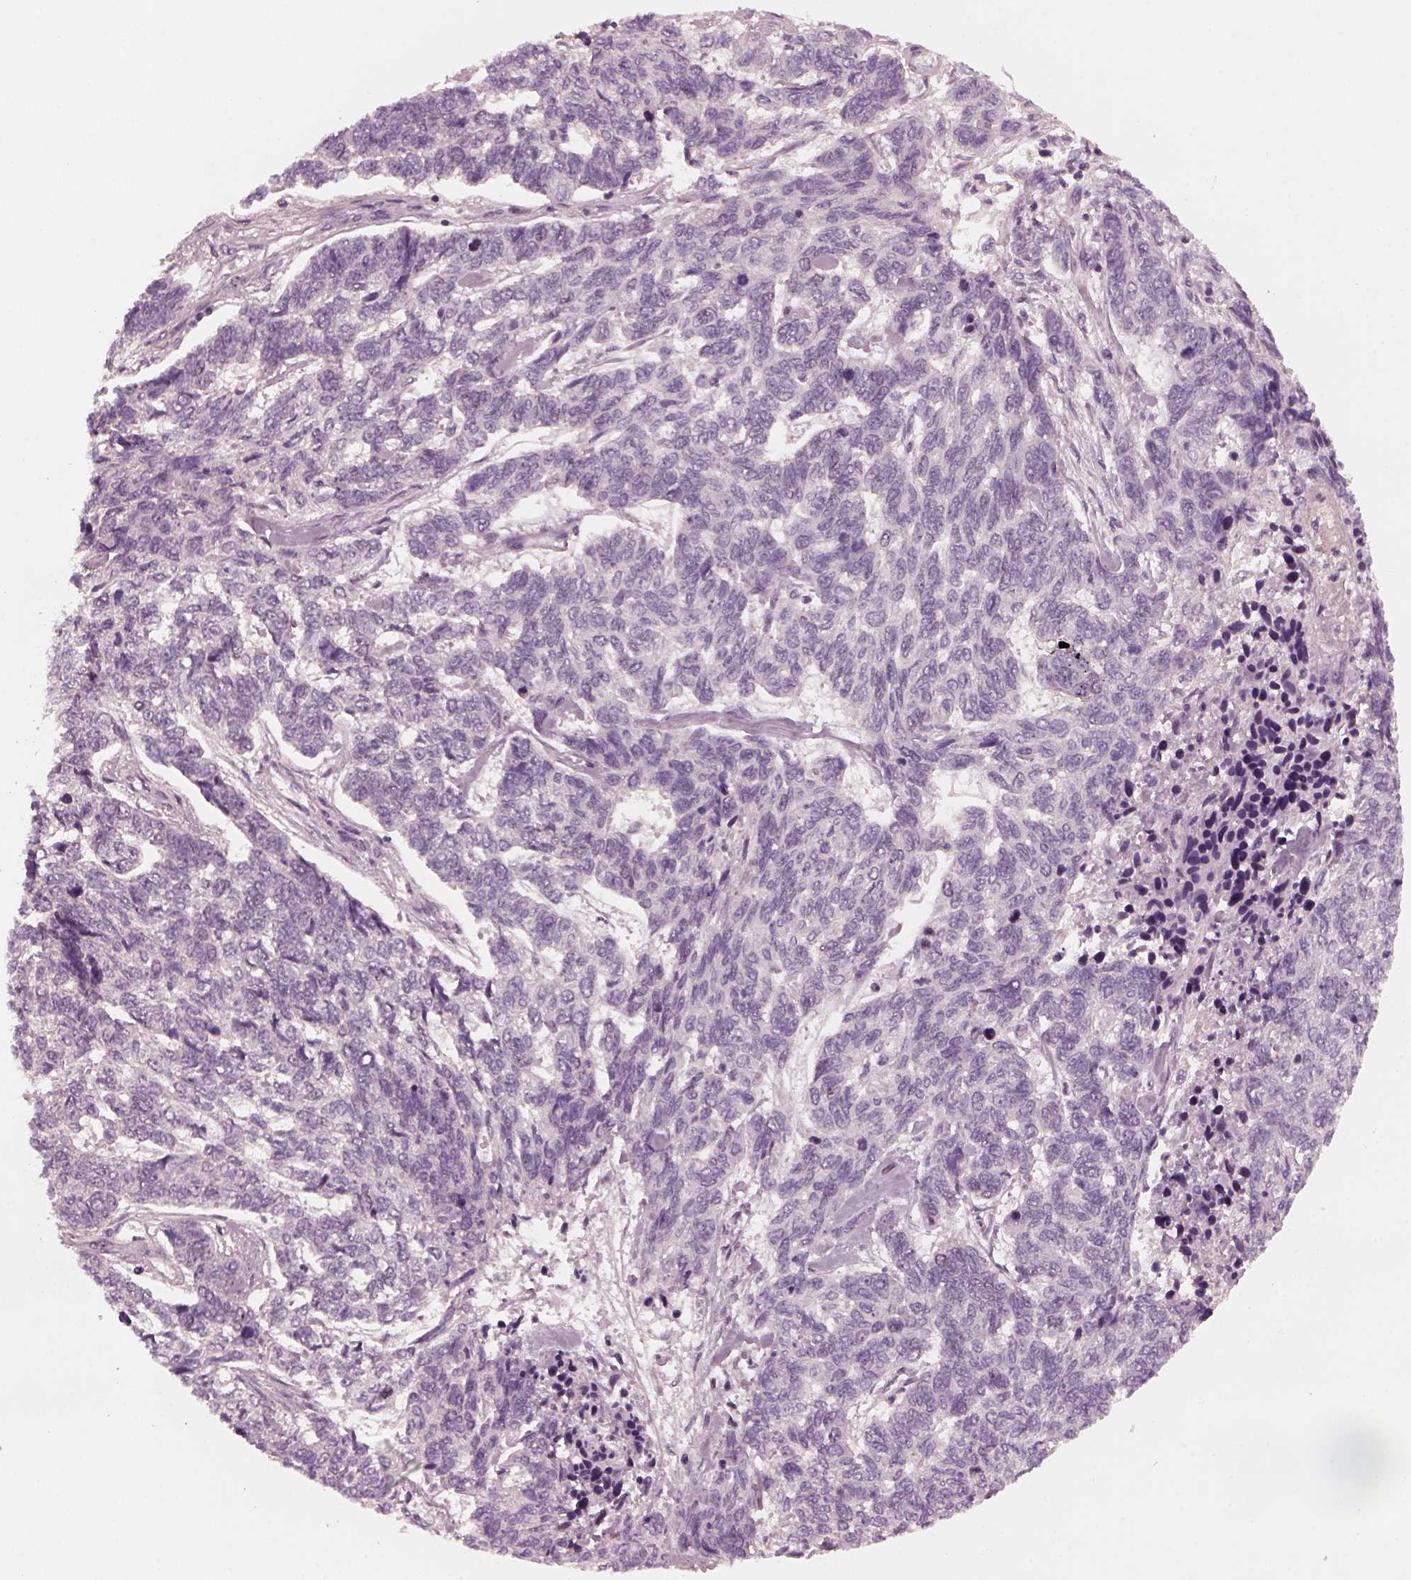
{"staining": {"intensity": "negative", "quantity": "none", "location": "none"}, "tissue": "skin cancer", "cell_type": "Tumor cells", "image_type": "cancer", "snomed": [{"axis": "morphology", "description": "Basal cell carcinoma"}, {"axis": "topography", "description": "Skin"}], "caption": "High power microscopy histopathology image of an immunohistochemistry photomicrograph of skin basal cell carcinoma, revealing no significant positivity in tumor cells.", "gene": "SAXO1", "patient": {"sex": "female", "age": 65}}